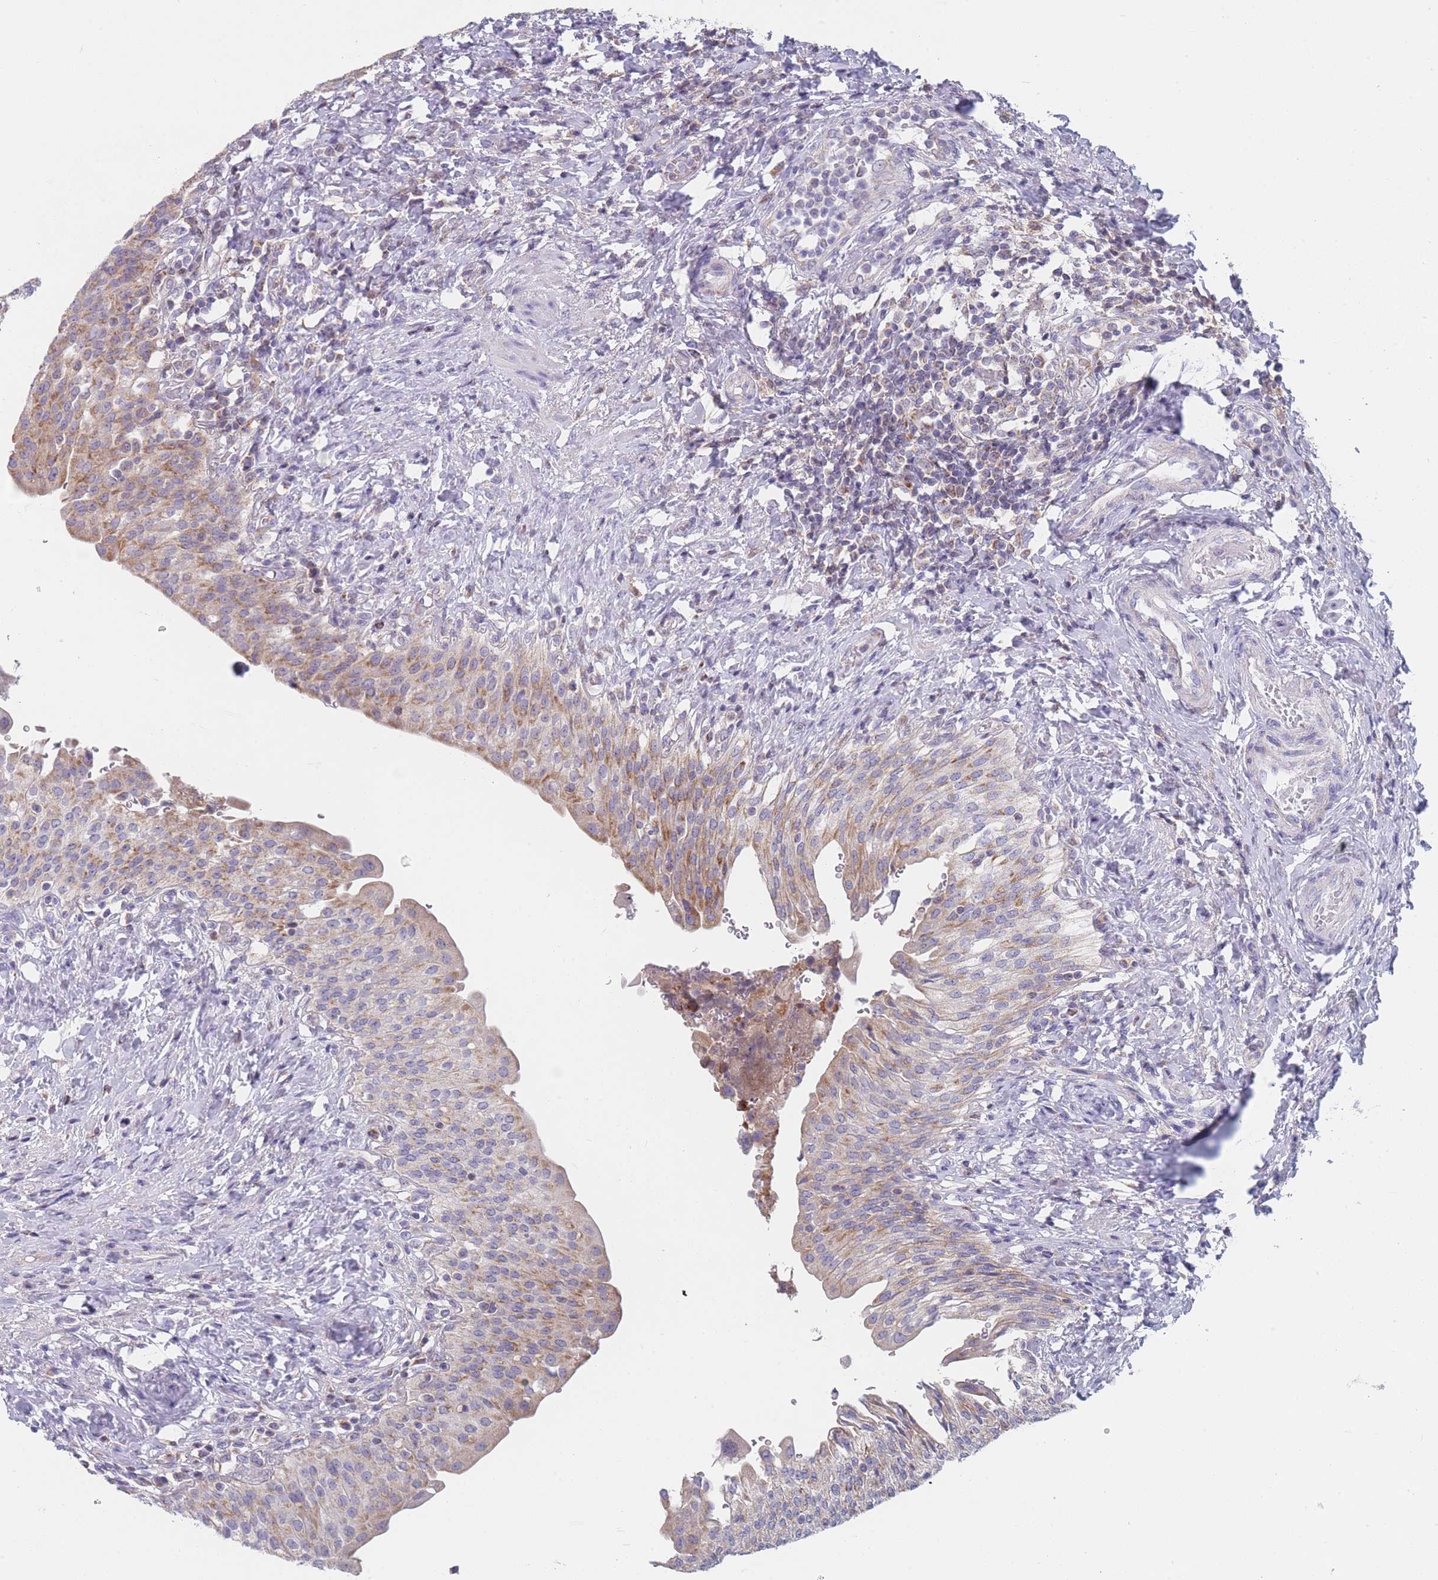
{"staining": {"intensity": "moderate", "quantity": ">75%", "location": "cytoplasmic/membranous"}, "tissue": "urinary bladder", "cell_type": "Urothelial cells", "image_type": "normal", "snomed": [{"axis": "morphology", "description": "Normal tissue, NOS"}, {"axis": "morphology", "description": "Inflammation, NOS"}, {"axis": "topography", "description": "Urinary bladder"}], "caption": "Brown immunohistochemical staining in benign human urinary bladder shows moderate cytoplasmic/membranous expression in about >75% of urothelial cells. (IHC, brightfield microscopy, high magnification).", "gene": "MRPS14", "patient": {"sex": "male", "age": 64}}